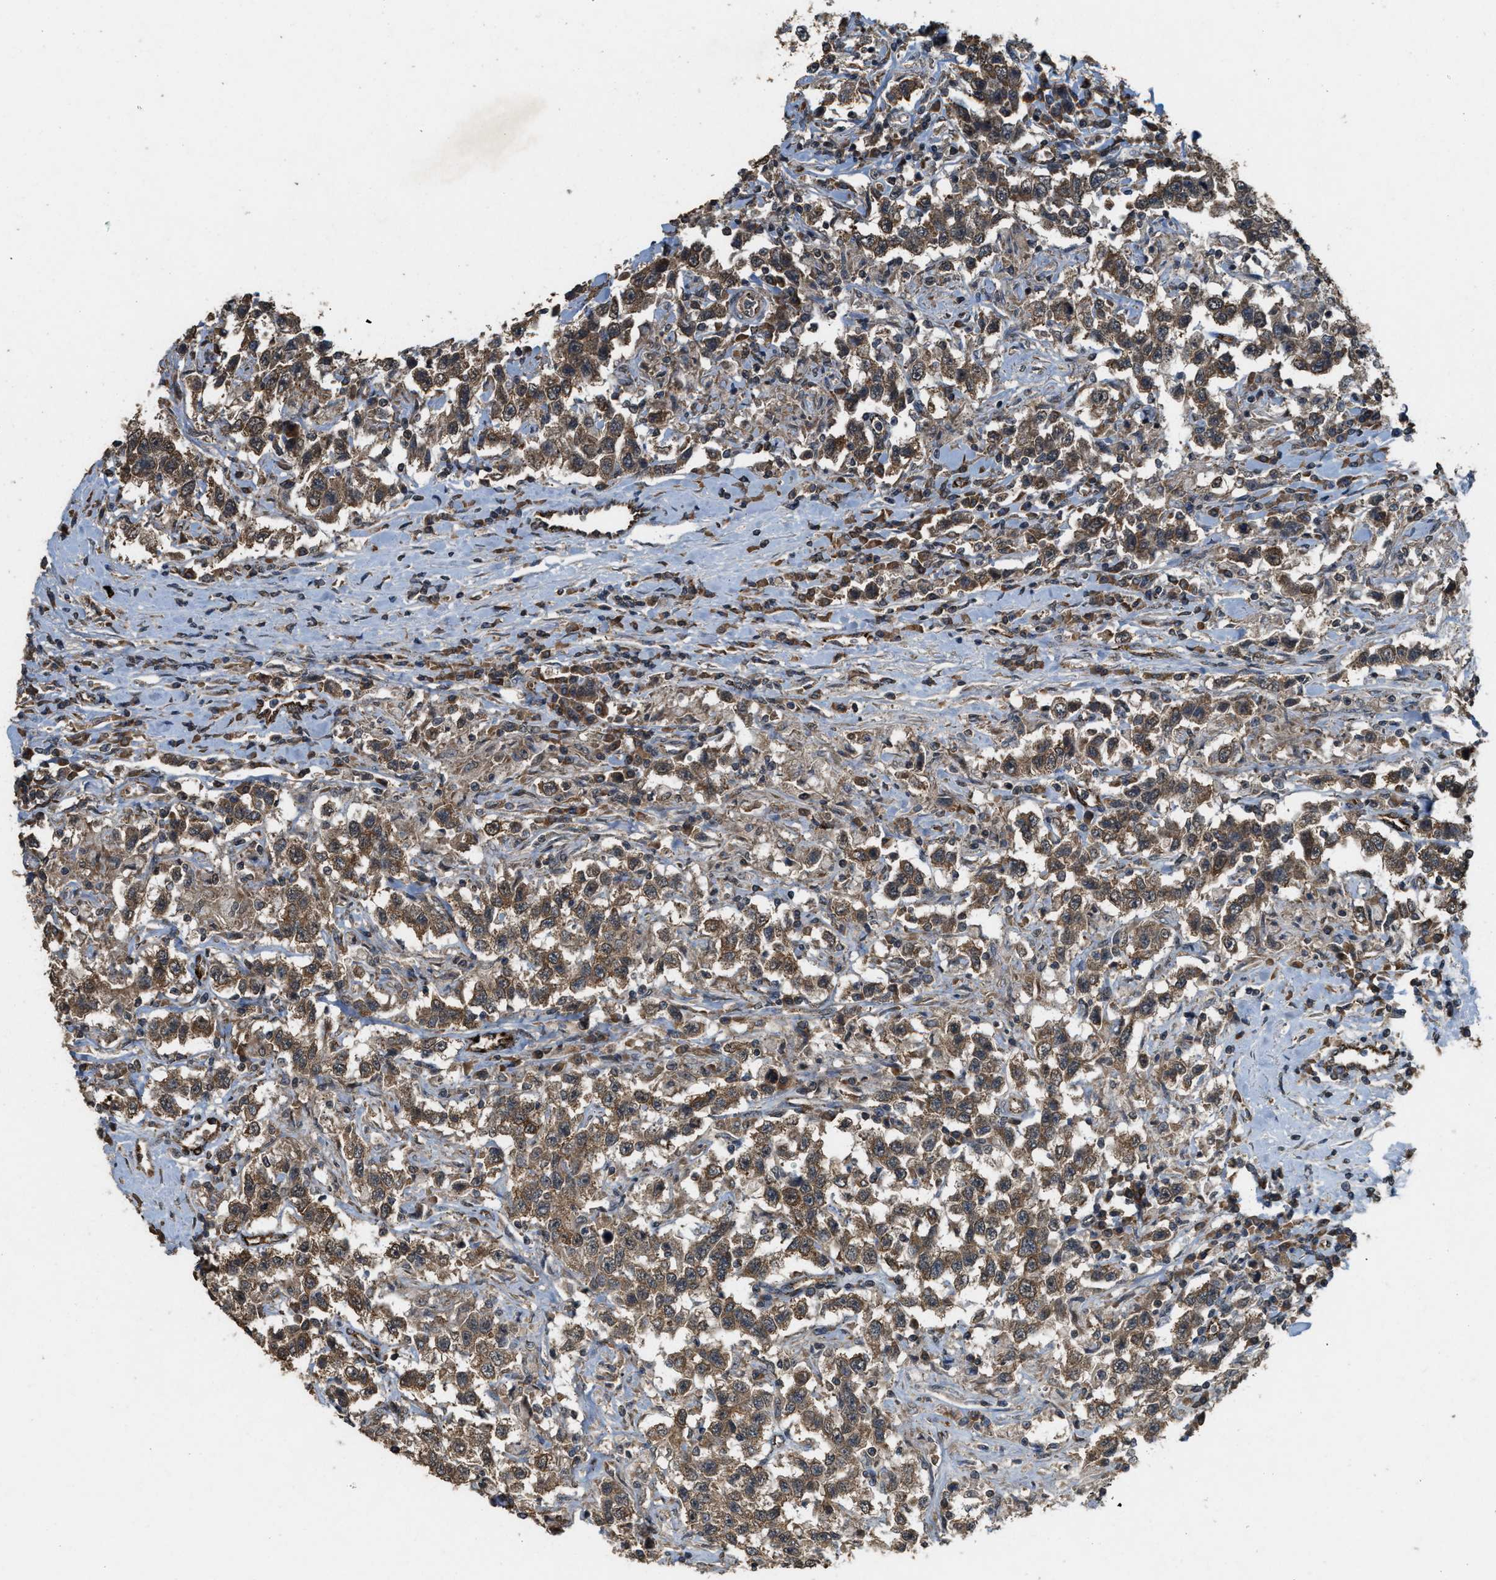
{"staining": {"intensity": "moderate", "quantity": ">75%", "location": "cytoplasmic/membranous"}, "tissue": "testis cancer", "cell_type": "Tumor cells", "image_type": "cancer", "snomed": [{"axis": "morphology", "description": "Seminoma, NOS"}, {"axis": "topography", "description": "Testis"}], "caption": "Protein analysis of testis seminoma tissue demonstrates moderate cytoplasmic/membranous expression in about >75% of tumor cells.", "gene": "ARHGEF5", "patient": {"sex": "male", "age": 41}}